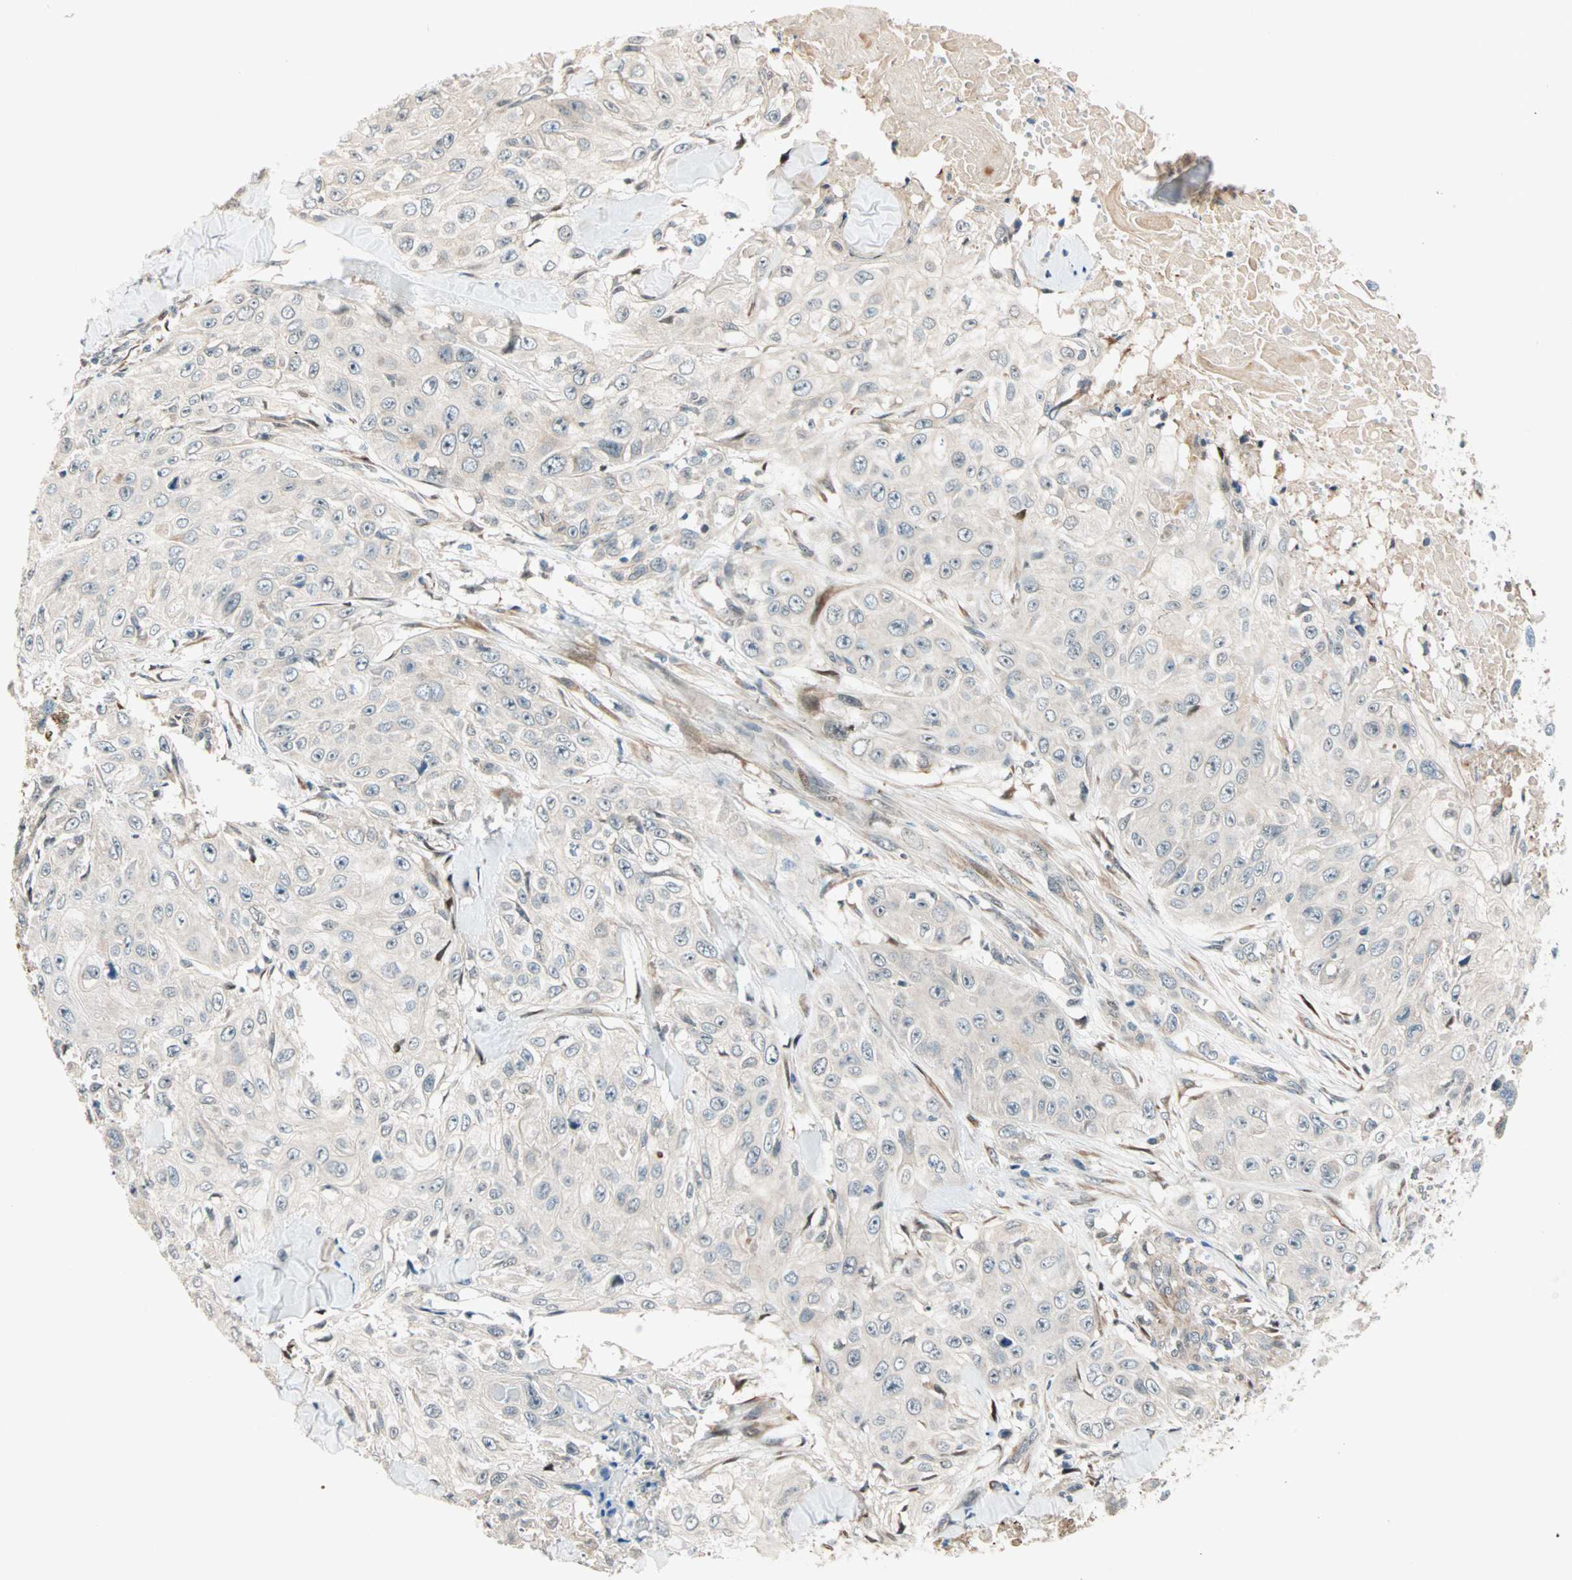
{"staining": {"intensity": "negative", "quantity": "none", "location": "none"}, "tissue": "skin cancer", "cell_type": "Tumor cells", "image_type": "cancer", "snomed": [{"axis": "morphology", "description": "Squamous cell carcinoma, NOS"}, {"axis": "topography", "description": "Skin"}], "caption": "Immunohistochemistry (IHC) micrograph of neoplastic tissue: skin cancer (squamous cell carcinoma) stained with DAB (3,3'-diaminobenzidine) shows no significant protein expression in tumor cells.", "gene": "HECW1", "patient": {"sex": "male", "age": 86}}